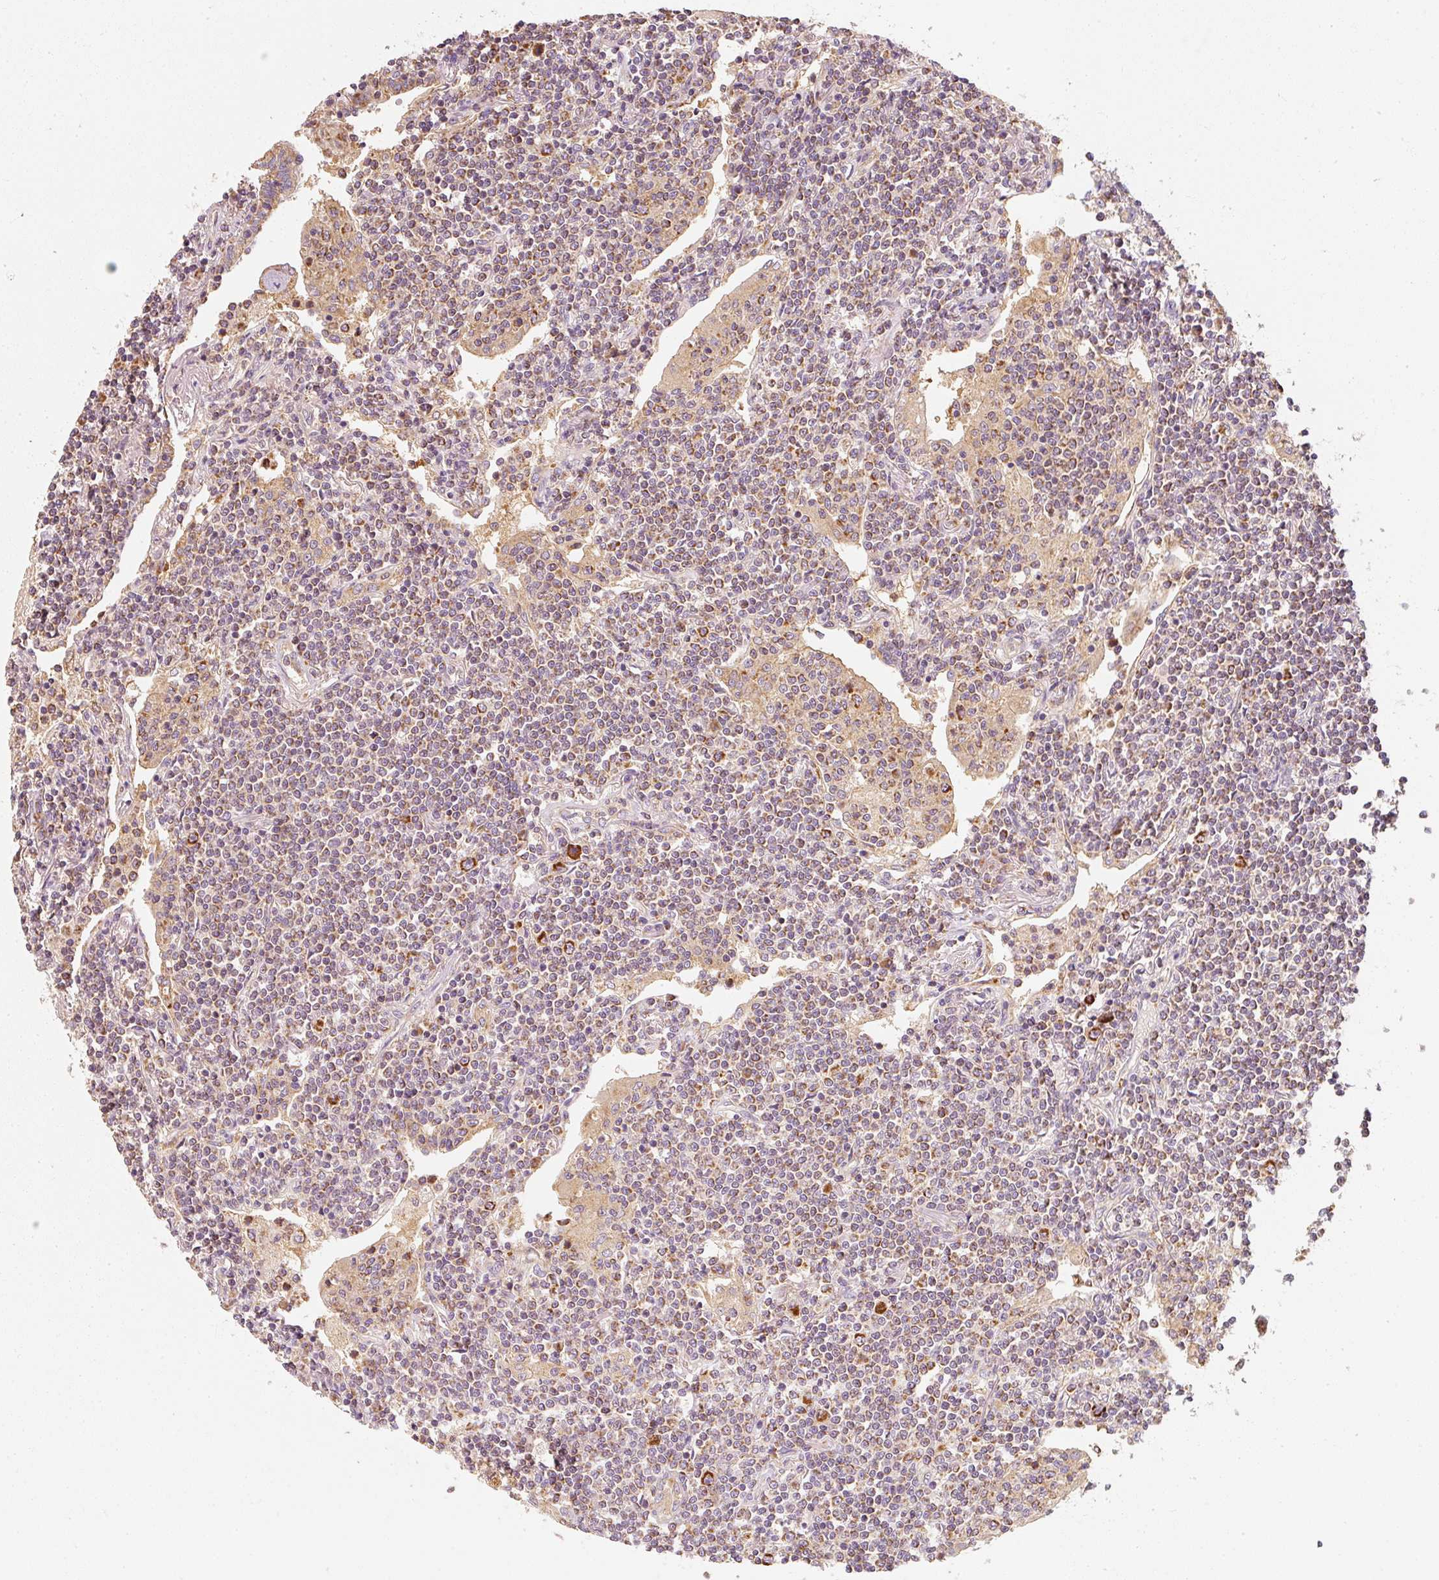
{"staining": {"intensity": "moderate", "quantity": ">75%", "location": "cytoplasmic/membranous"}, "tissue": "lymphoma", "cell_type": "Tumor cells", "image_type": "cancer", "snomed": [{"axis": "morphology", "description": "Malignant lymphoma, non-Hodgkin's type, Low grade"}, {"axis": "topography", "description": "Lung"}], "caption": "Protein expression analysis of low-grade malignant lymphoma, non-Hodgkin's type displays moderate cytoplasmic/membranous positivity in approximately >75% of tumor cells.", "gene": "TOMM40", "patient": {"sex": "female", "age": 71}}